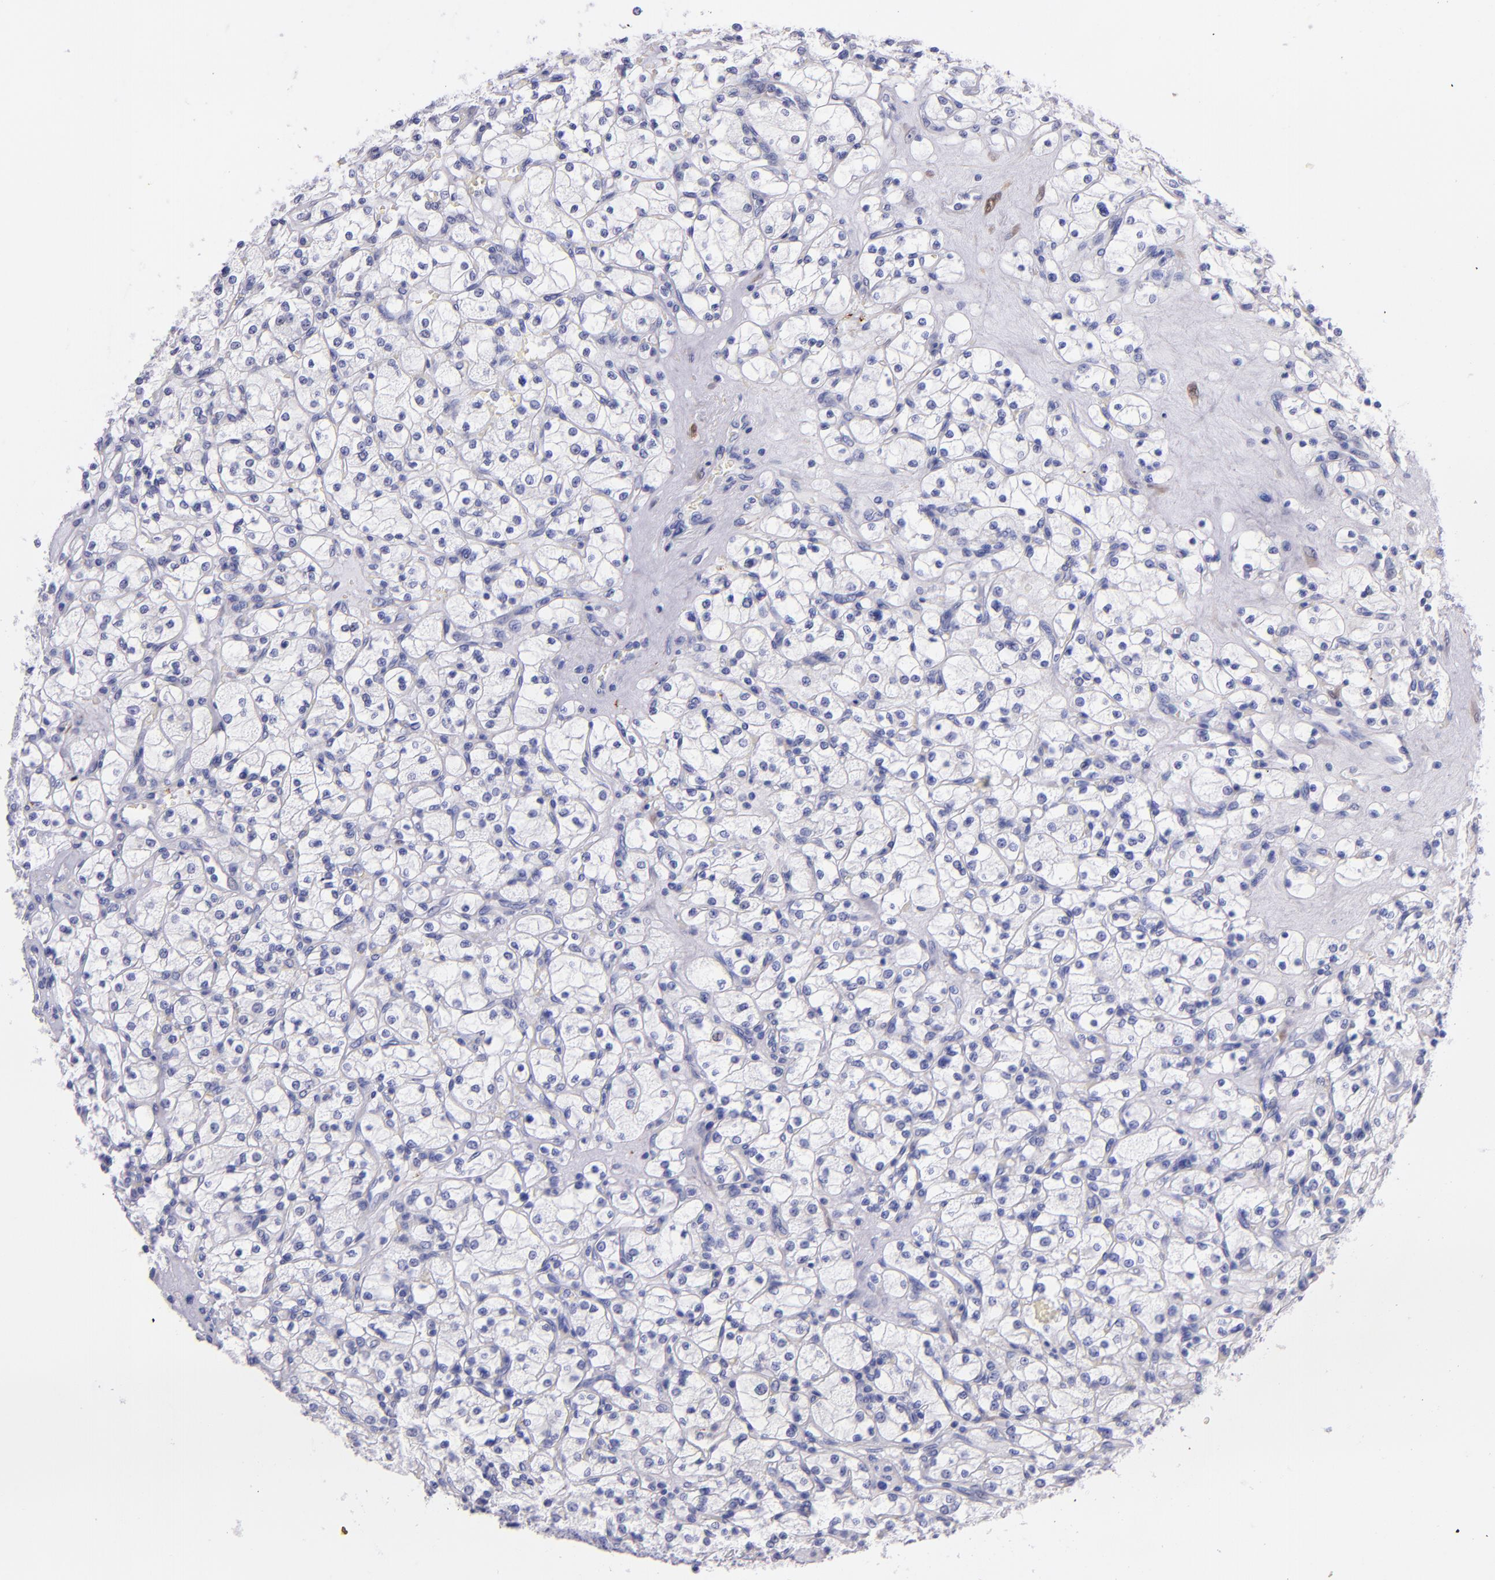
{"staining": {"intensity": "moderate", "quantity": "25%-75%", "location": "cytoplasmic/membranous"}, "tissue": "renal cancer", "cell_type": "Tumor cells", "image_type": "cancer", "snomed": [{"axis": "morphology", "description": "Adenocarcinoma, NOS"}, {"axis": "topography", "description": "Kidney"}], "caption": "An image of renal adenocarcinoma stained for a protein demonstrates moderate cytoplasmic/membranous brown staining in tumor cells. (IHC, brightfield microscopy, high magnification).", "gene": "UCHL1", "patient": {"sex": "female", "age": 83}}